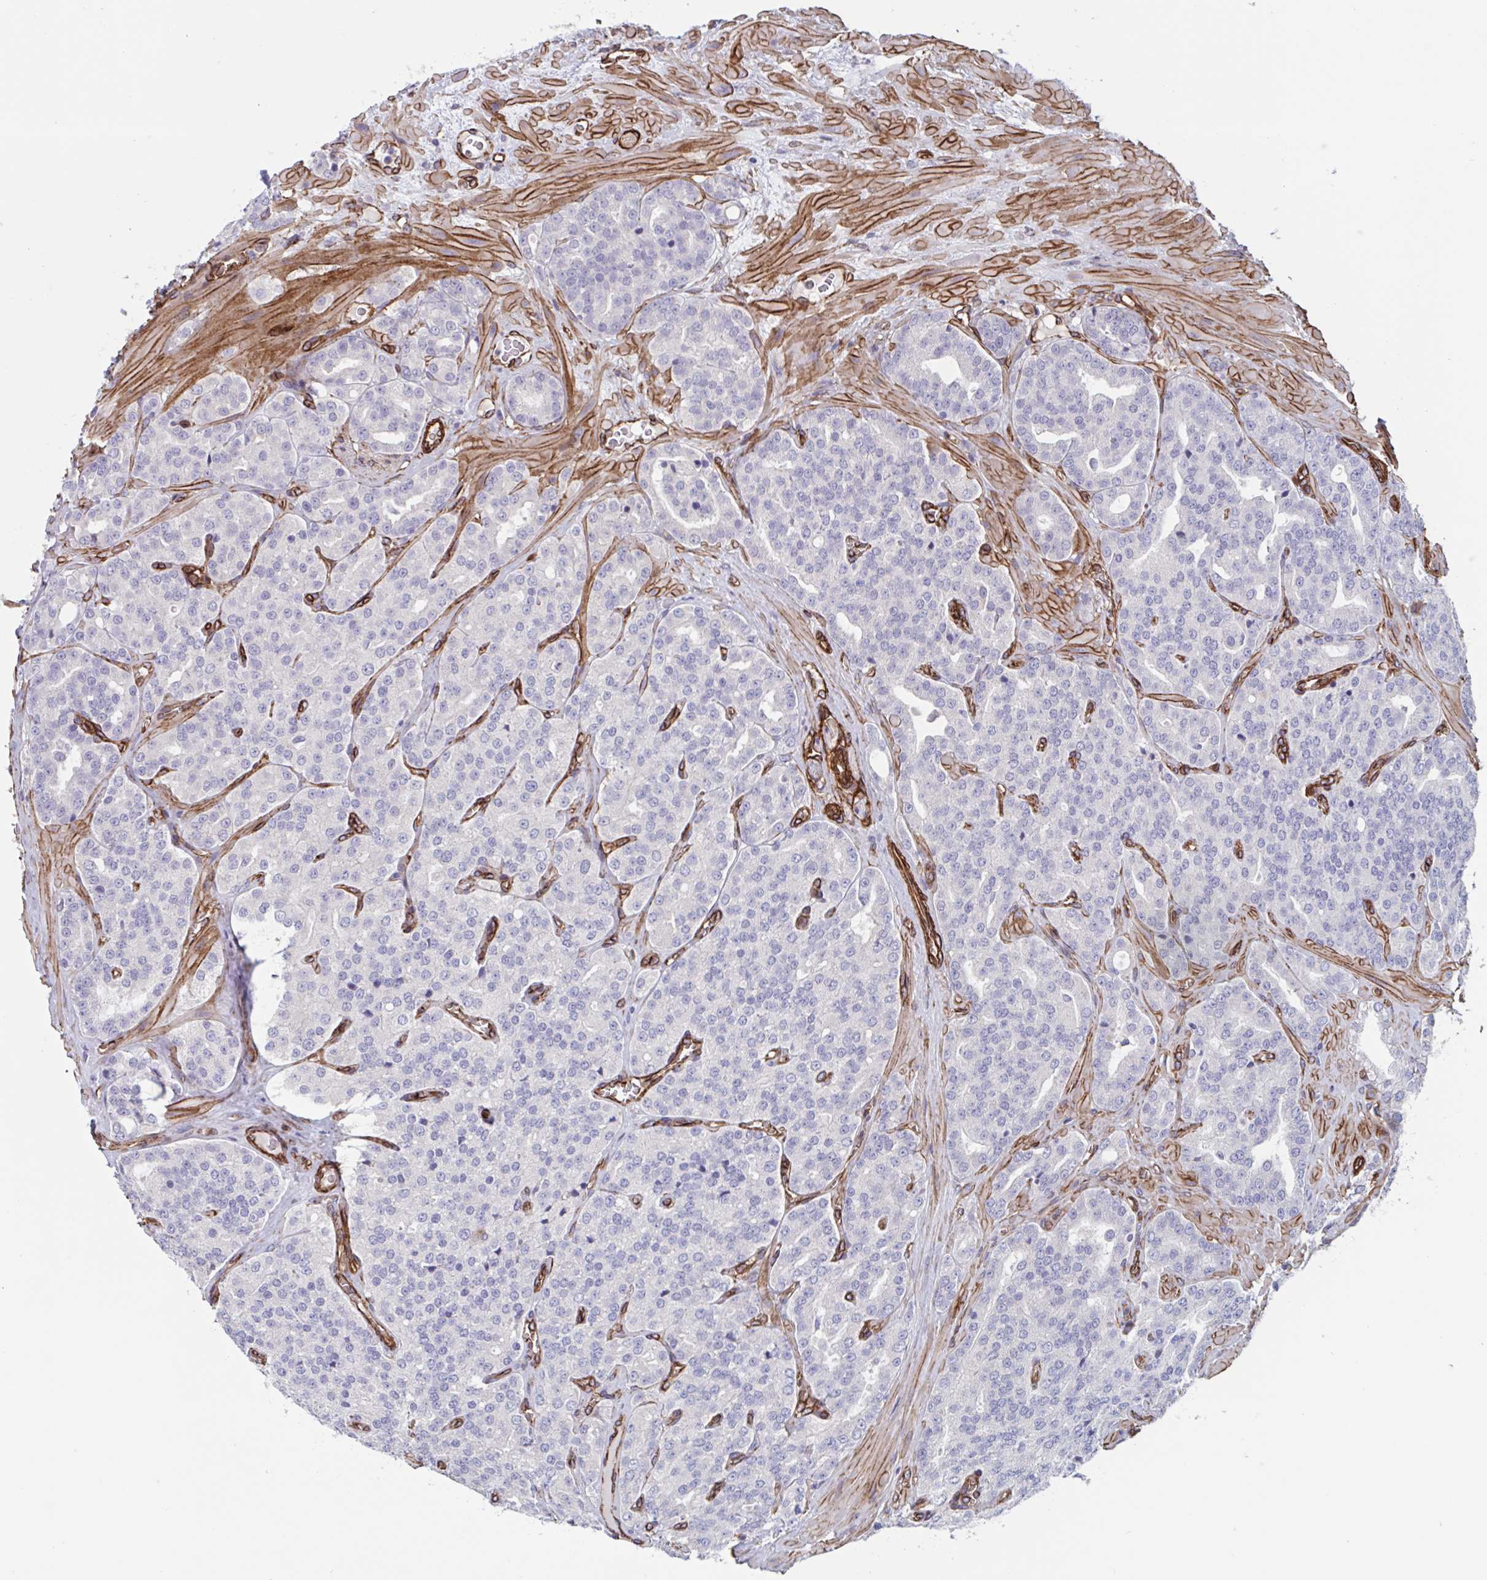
{"staining": {"intensity": "negative", "quantity": "none", "location": "none"}, "tissue": "prostate cancer", "cell_type": "Tumor cells", "image_type": "cancer", "snomed": [{"axis": "morphology", "description": "Adenocarcinoma, High grade"}, {"axis": "topography", "description": "Prostate"}], "caption": "This micrograph is of prostate cancer stained with IHC to label a protein in brown with the nuclei are counter-stained blue. There is no positivity in tumor cells.", "gene": "CITED4", "patient": {"sex": "male", "age": 66}}